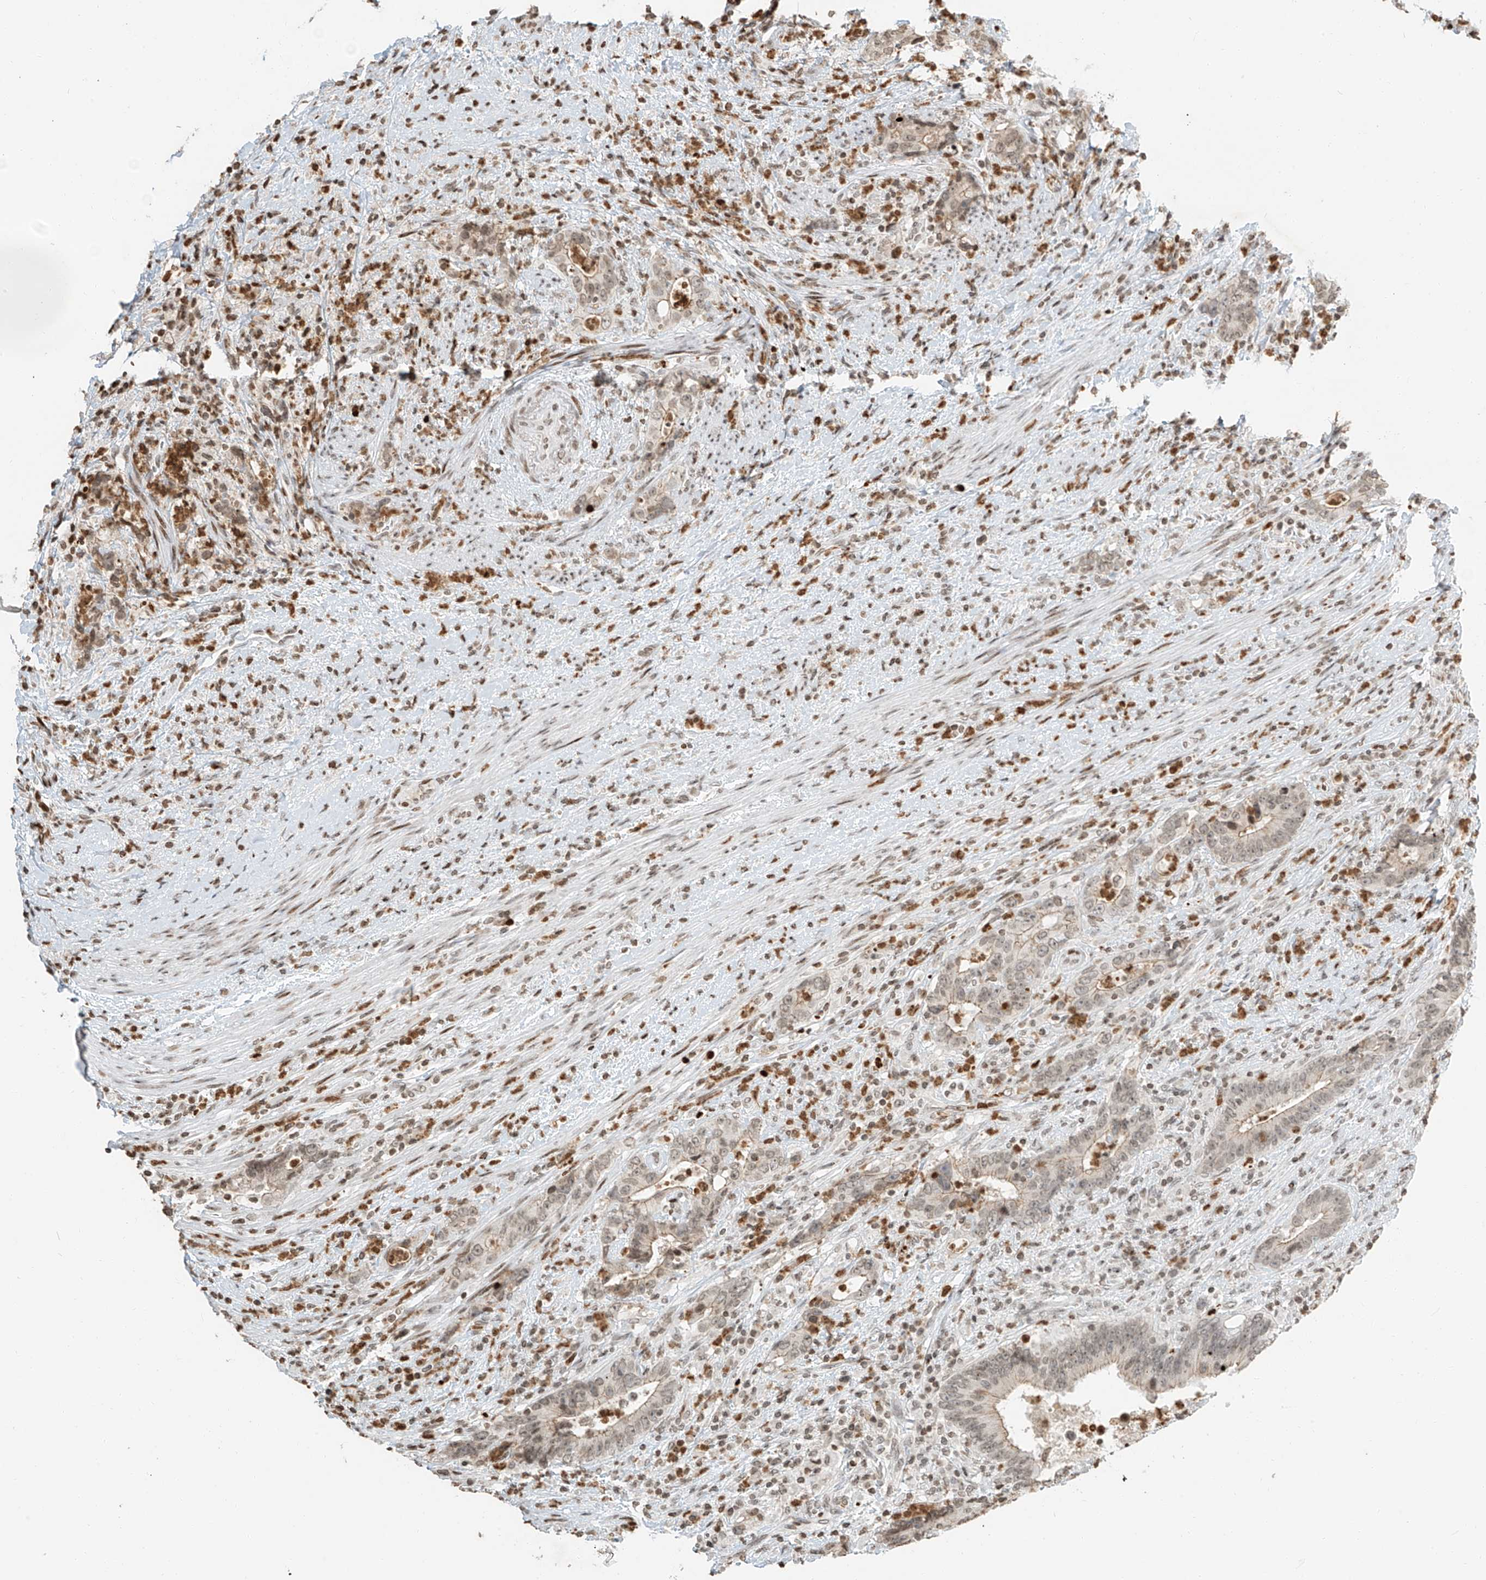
{"staining": {"intensity": "weak", "quantity": ">75%", "location": "cytoplasmic/membranous,nuclear"}, "tissue": "colorectal cancer", "cell_type": "Tumor cells", "image_type": "cancer", "snomed": [{"axis": "morphology", "description": "Adenocarcinoma, NOS"}, {"axis": "topography", "description": "Colon"}], "caption": "This is a photomicrograph of immunohistochemistry staining of adenocarcinoma (colorectal), which shows weak positivity in the cytoplasmic/membranous and nuclear of tumor cells.", "gene": "C17orf58", "patient": {"sex": "female", "age": 75}}